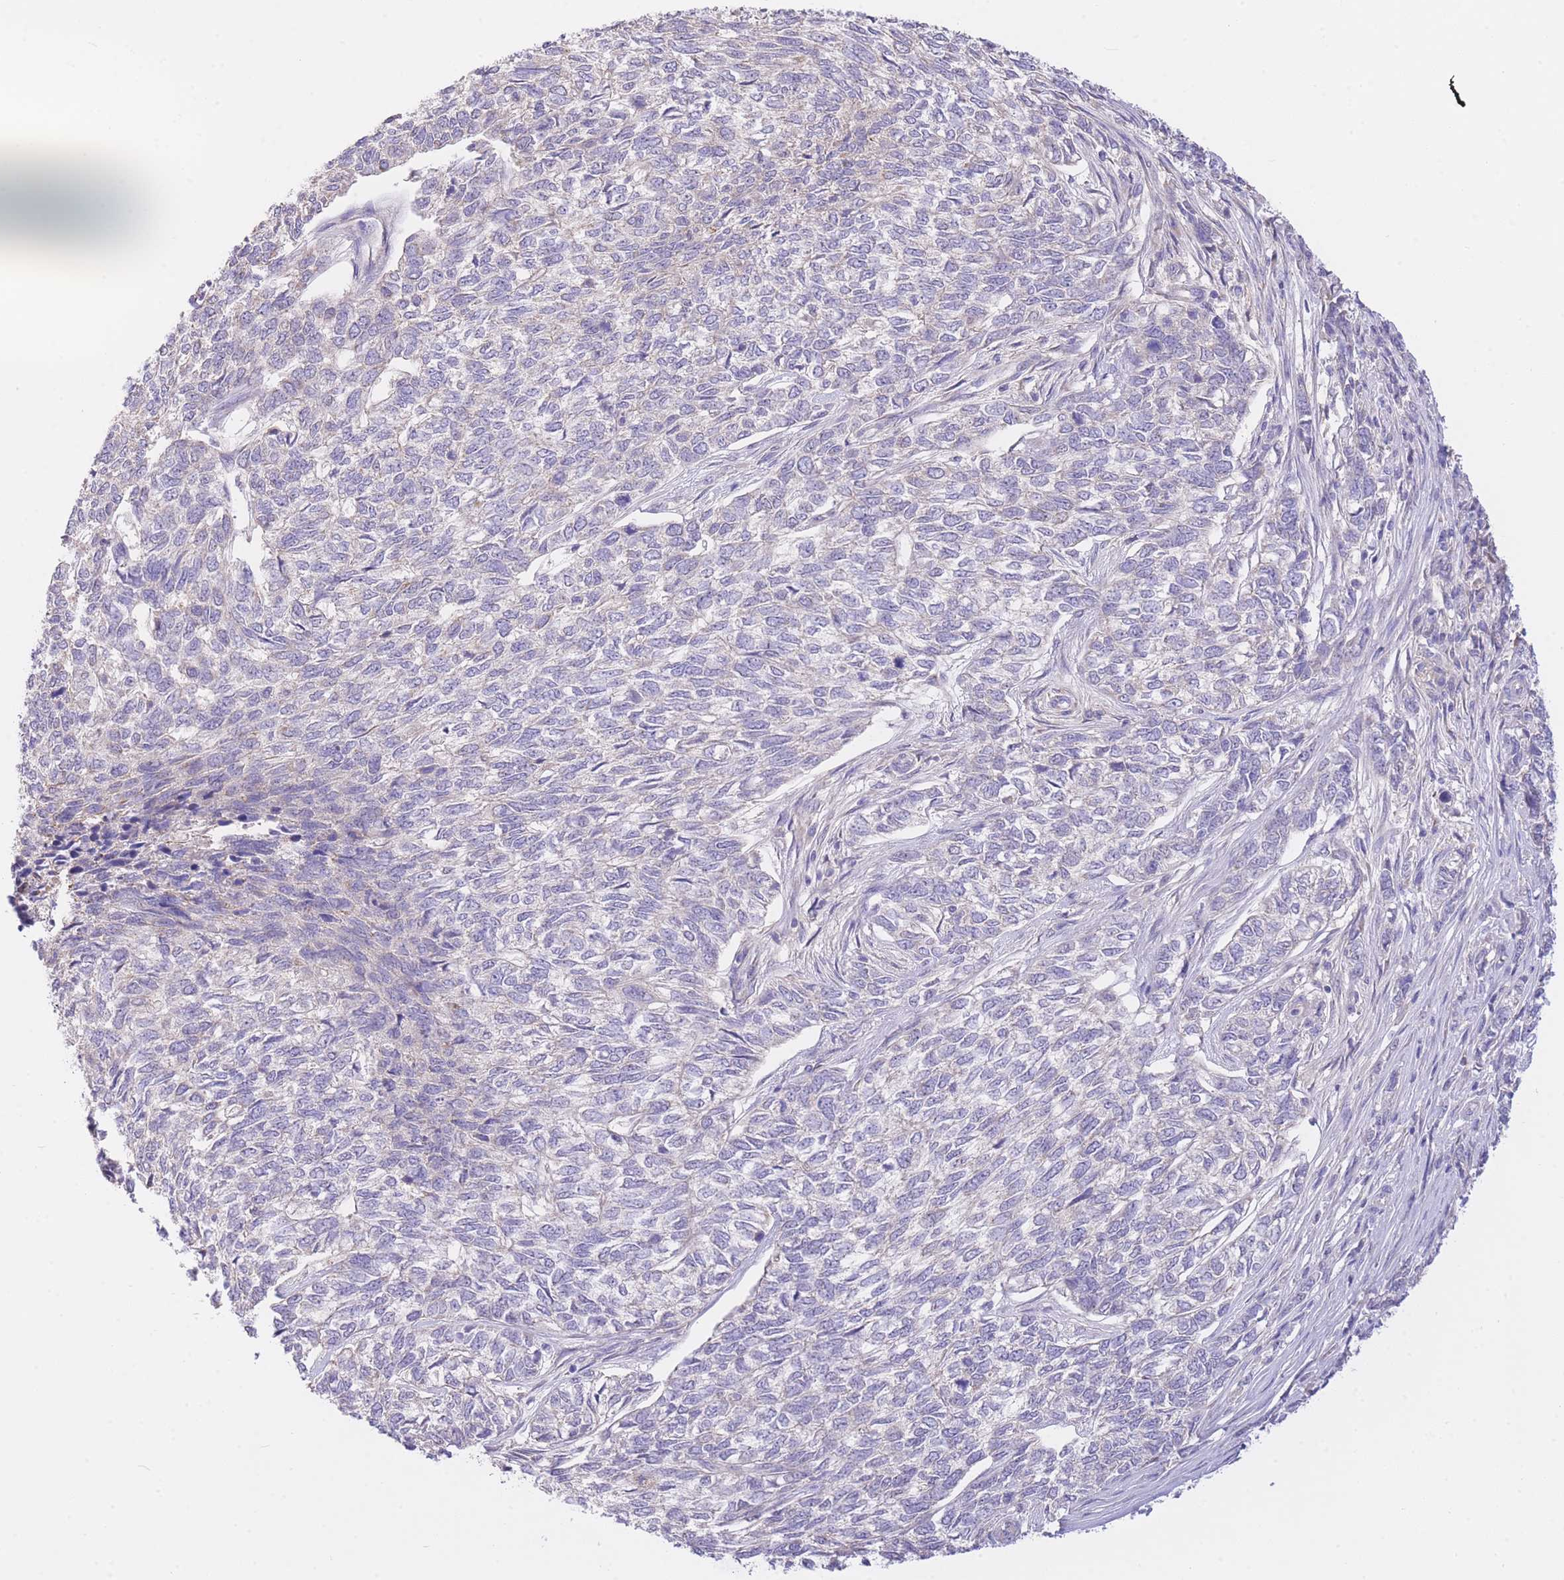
{"staining": {"intensity": "negative", "quantity": "none", "location": "none"}, "tissue": "skin cancer", "cell_type": "Tumor cells", "image_type": "cancer", "snomed": [{"axis": "morphology", "description": "Basal cell carcinoma"}, {"axis": "topography", "description": "Skin"}], "caption": "IHC of human skin basal cell carcinoma exhibits no expression in tumor cells.", "gene": "PGM1", "patient": {"sex": "female", "age": 65}}